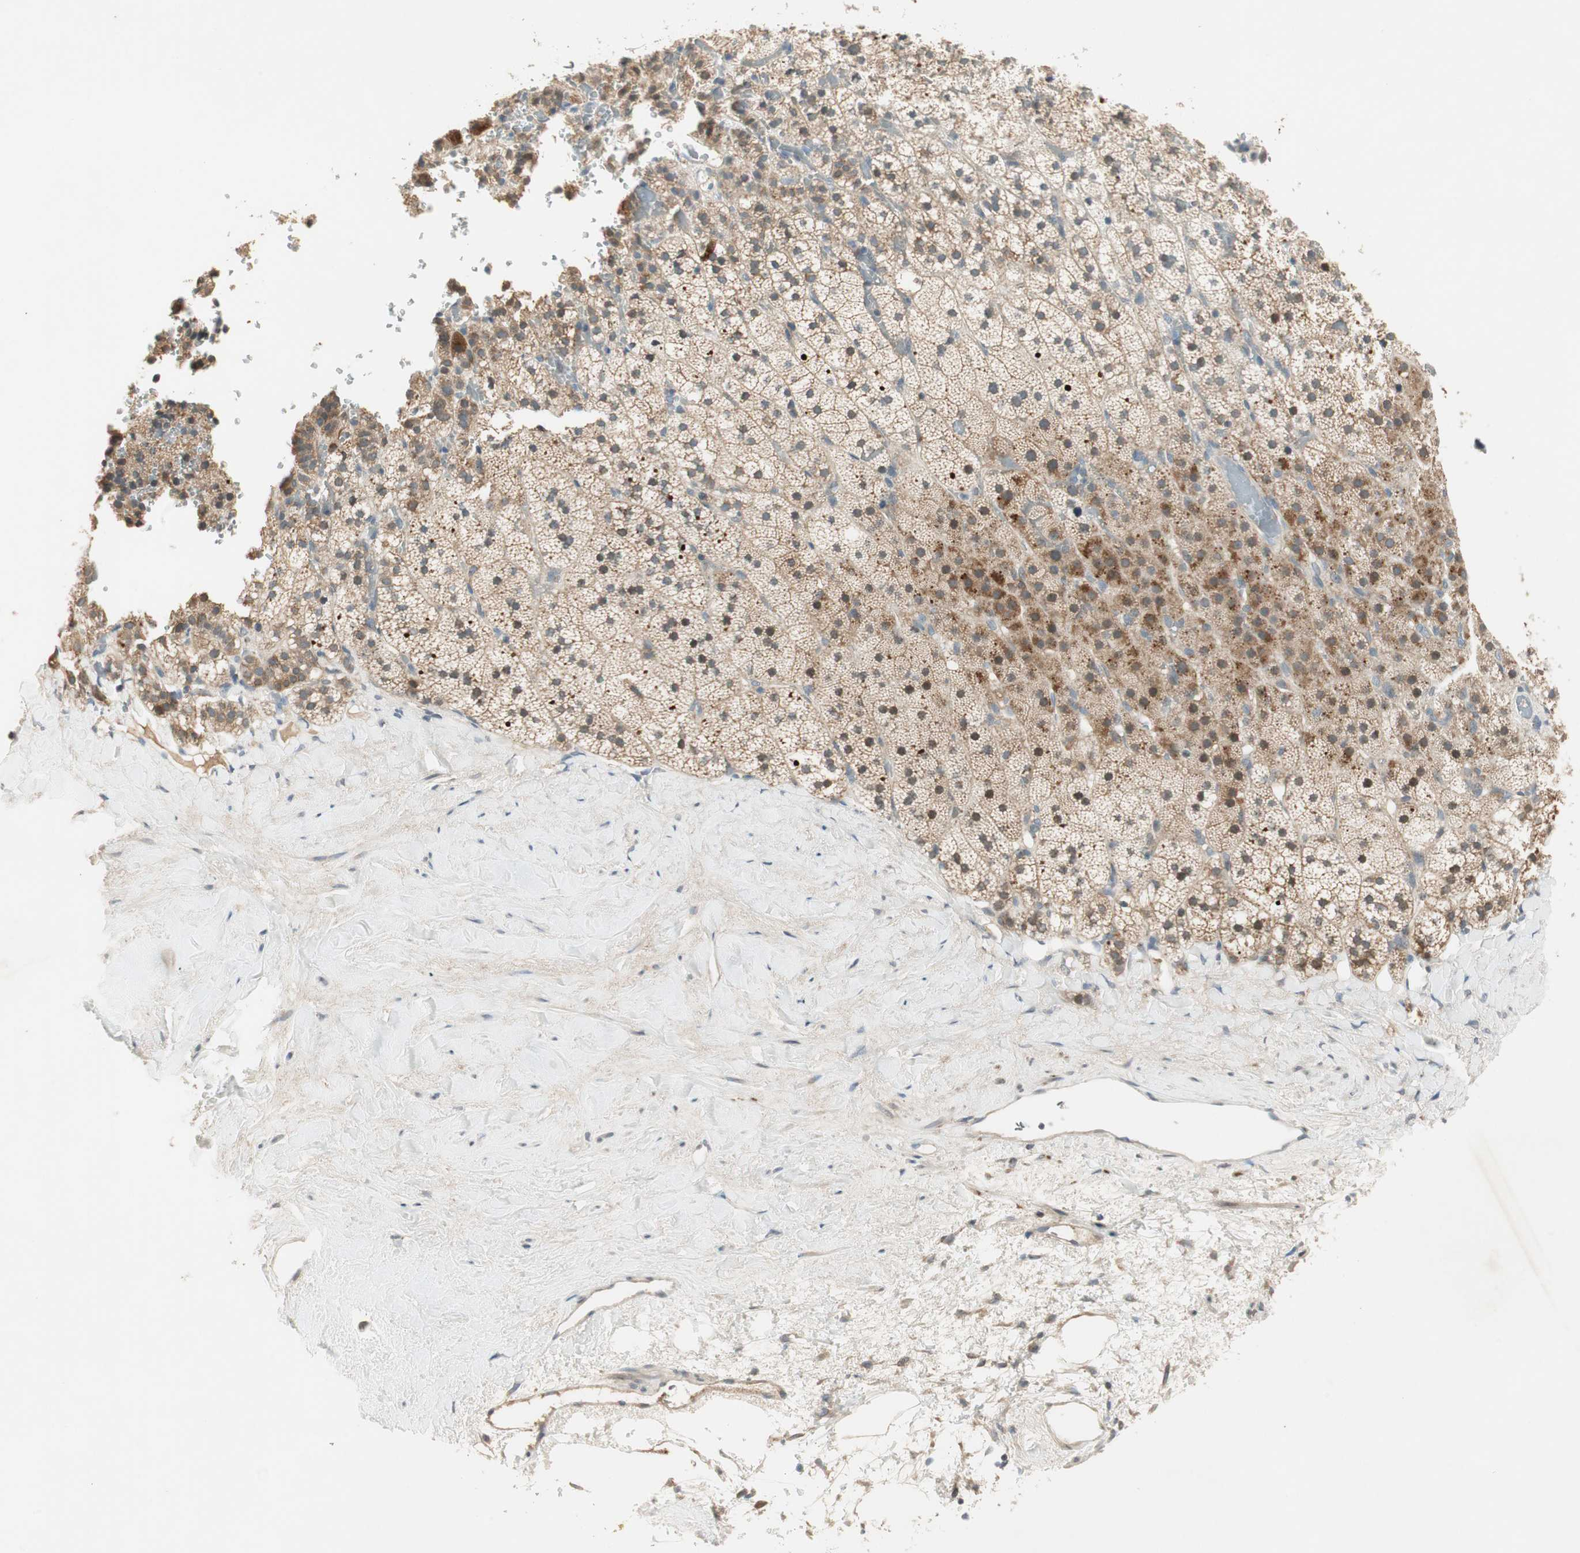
{"staining": {"intensity": "strong", "quantity": "25%-75%", "location": "cytoplasmic/membranous,nuclear"}, "tissue": "adrenal gland", "cell_type": "Glandular cells", "image_type": "normal", "snomed": [{"axis": "morphology", "description": "Normal tissue, NOS"}, {"axis": "topography", "description": "Adrenal gland"}], "caption": "IHC of unremarkable human adrenal gland reveals high levels of strong cytoplasmic/membranous,nuclear staining in approximately 25%-75% of glandular cells.", "gene": "USP2", "patient": {"sex": "male", "age": 35}}